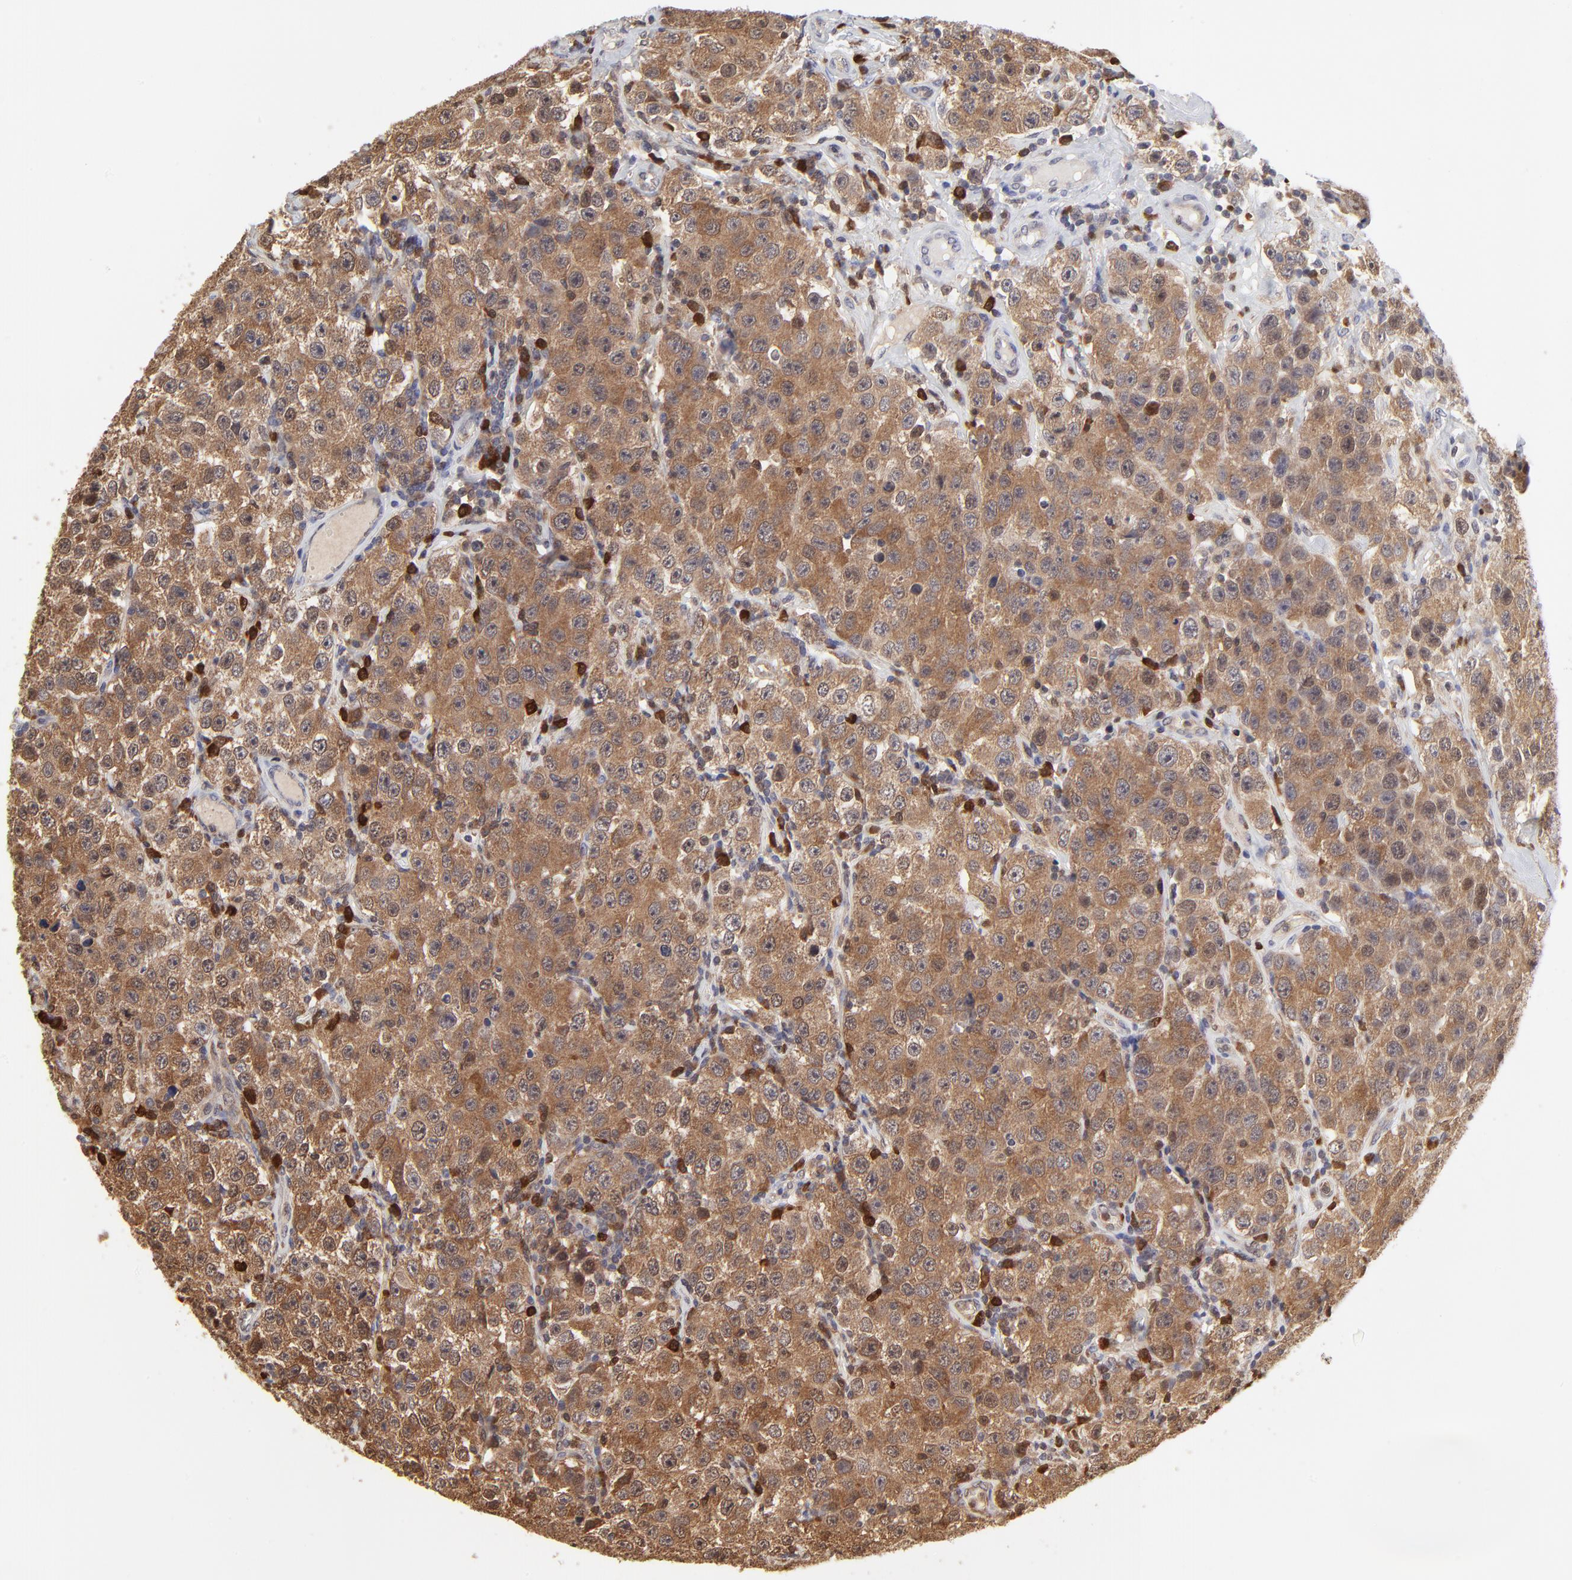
{"staining": {"intensity": "moderate", "quantity": ">75%", "location": "cytoplasmic/membranous"}, "tissue": "testis cancer", "cell_type": "Tumor cells", "image_type": "cancer", "snomed": [{"axis": "morphology", "description": "Seminoma, NOS"}, {"axis": "topography", "description": "Testis"}], "caption": "Moderate cytoplasmic/membranous protein expression is seen in about >75% of tumor cells in testis cancer.", "gene": "CASP3", "patient": {"sex": "male", "age": 52}}